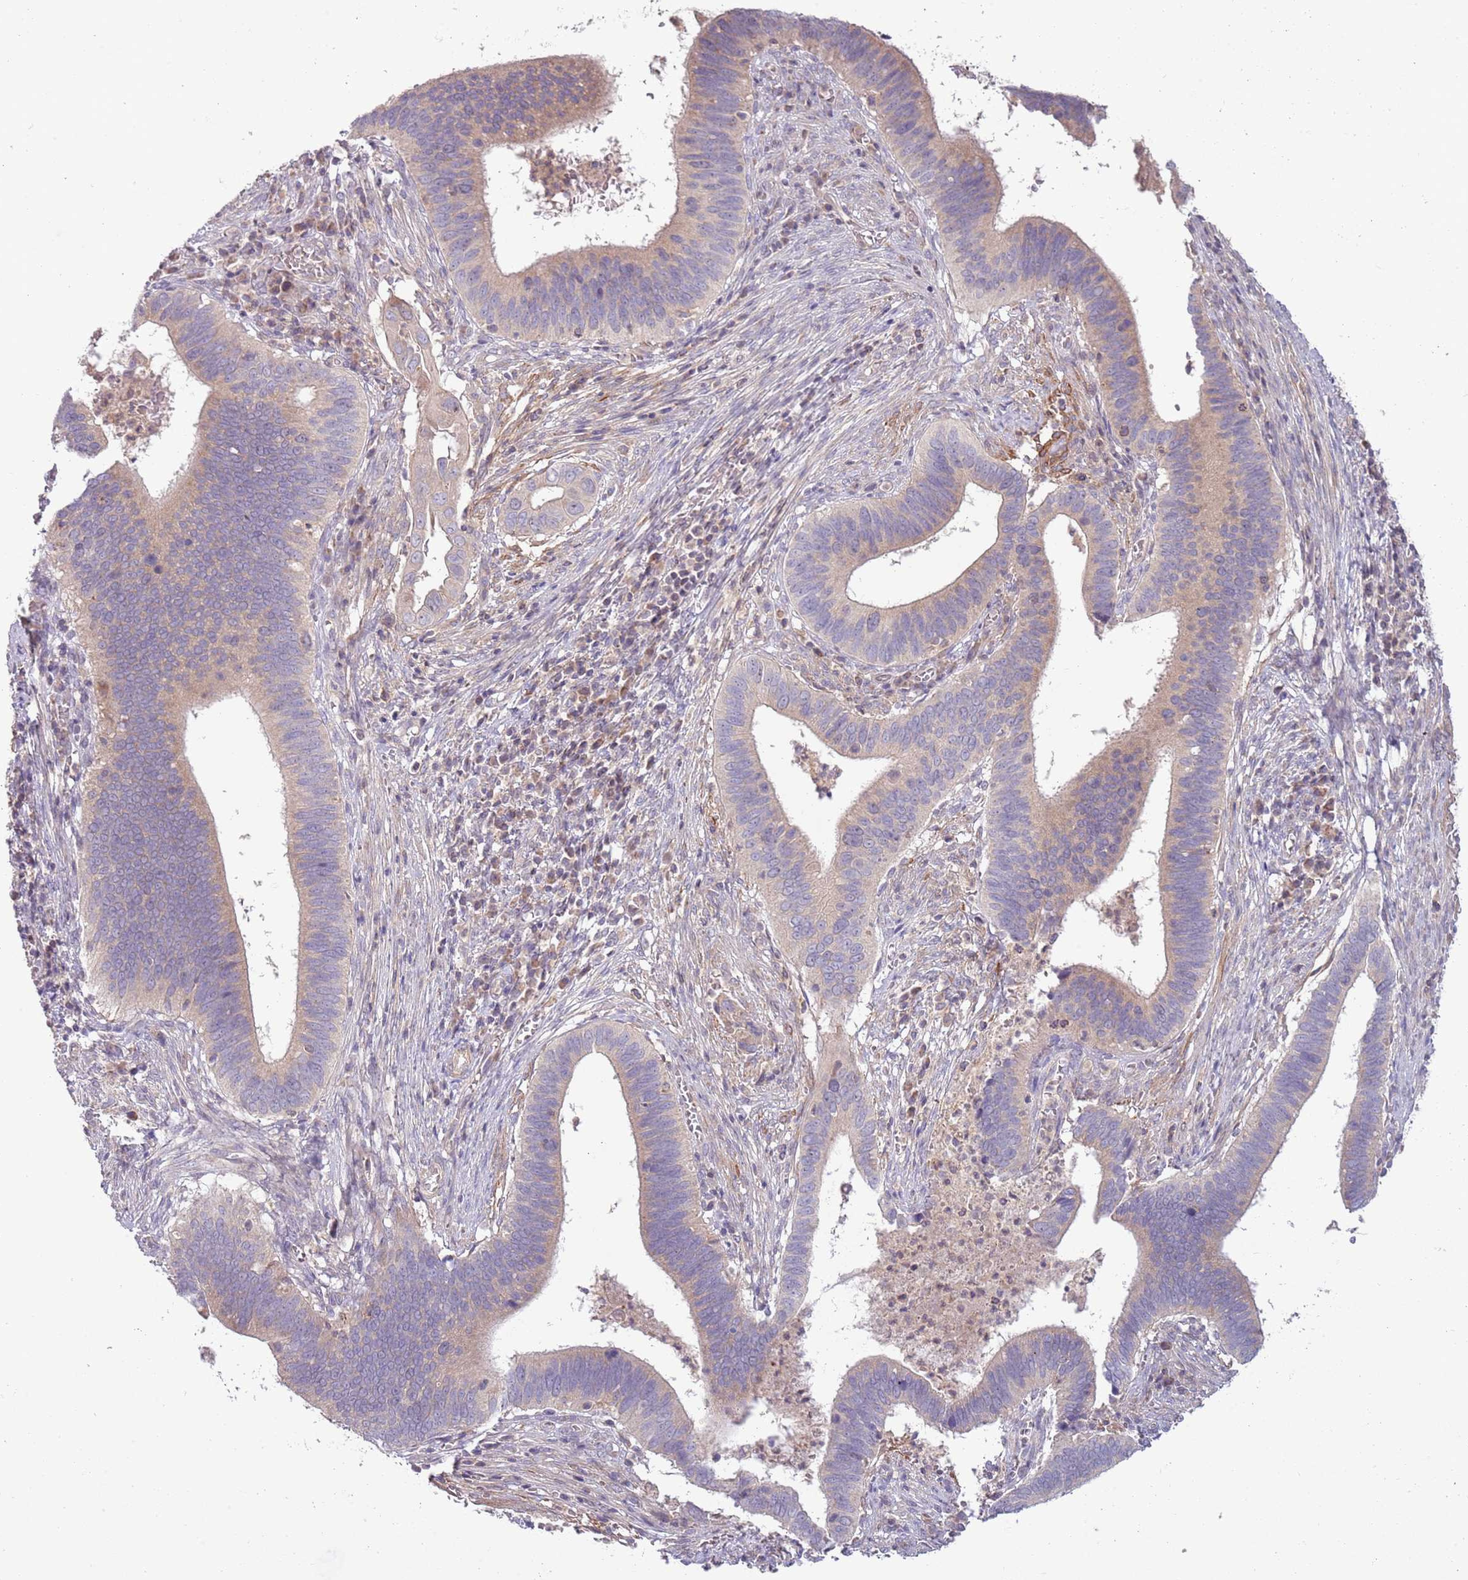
{"staining": {"intensity": "weak", "quantity": "25%-75%", "location": "cytoplasmic/membranous"}, "tissue": "cervical cancer", "cell_type": "Tumor cells", "image_type": "cancer", "snomed": [{"axis": "morphology", "description": "Adenocarcinoma, NOS"}, {"axis": "topography", "description": "Cervix"}], "caption": "The photomicrograph reveals staining of adenocarcinoma (cervical), revealing weak cytoplasmic/membranous protein positivity (brown color) within tumor cells.", "gene": "DTD2", "patient": {"sex": "female", "age": 42}}